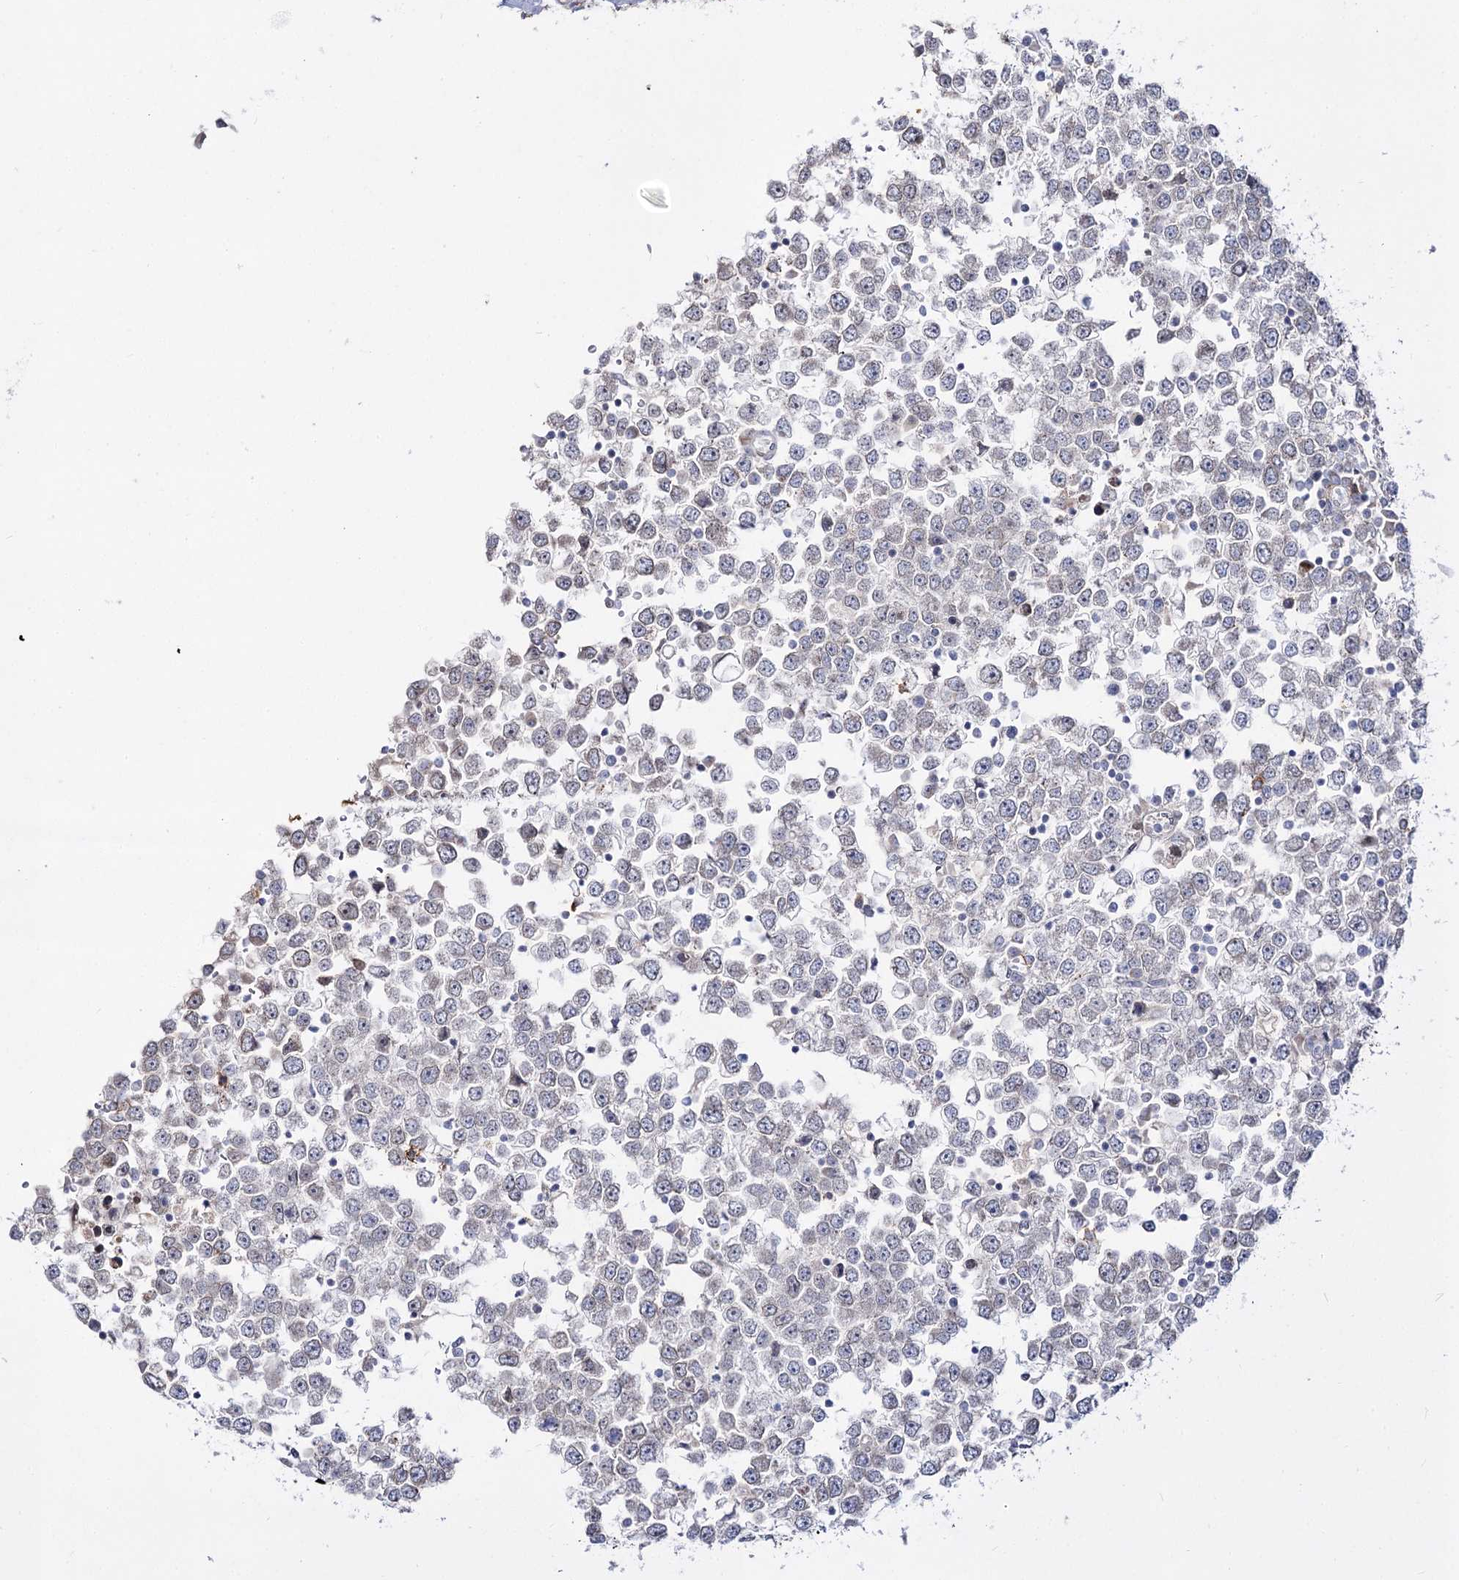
{"staining": {"intensity": "negative", "quantity": "none", "location": "none"}, "tissue": "testis cancer", "cell_type": "Tumor cells", "image_type": "cancer", "snomed": [{"axis": "morphology", "description": "Seminoma, NOS"}, {"axis": "topography", "description": "Testis"}], "caption": "Immunohistochemical staining of testis cancer demonstrates no significant positivity in tumor cells.", "gene": "C11orf80", "patient": {"sex": "male", "age": 65}}